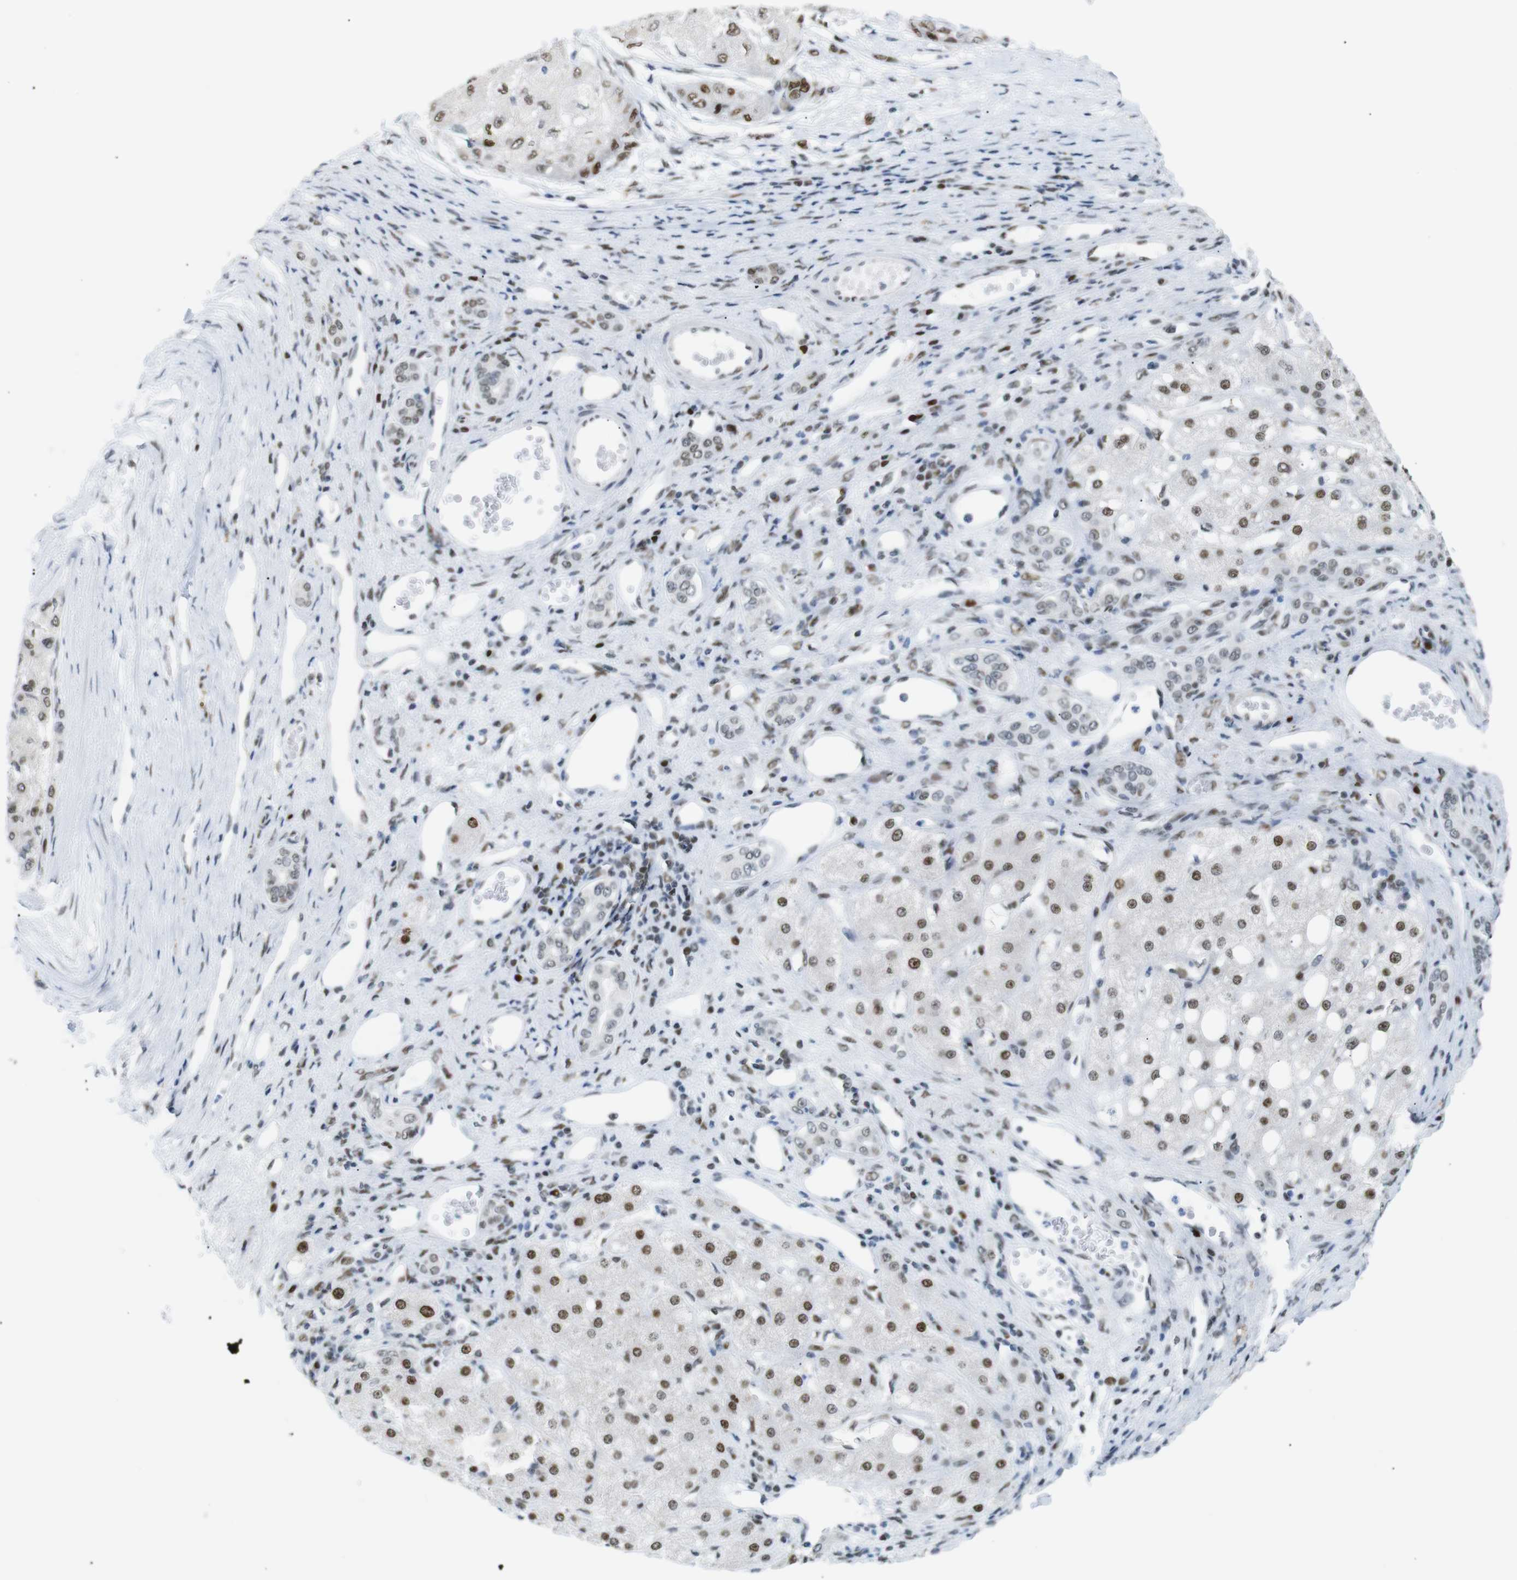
{"staining": {"intensity": "moderate", "quantity": ">75%", "location": "nuclear"}, "tissue": "liver cancer", "cell_type": "Tumor cells", "image_type": "cancer", "snomed": [{"axis": "morphology", "description": "Carcinoma, Hepatocellular, NOS"}, {"axis": "topography", "description": "Liver"}], "caption": "IHC staining of liver hepatocellular carcinoma, which displays medium levels of moderate nuclear staining in about >75% of tumor cells indicating moderate nuclear protein positivity. The staining was performed using DAB (3,3'-diaminobenzidine) (brown) for protein detection and nuclei were counterstained in hematoxylin (blue).", "gene": "RIOX2", "patient": {"sex": "male", "age": 80}}